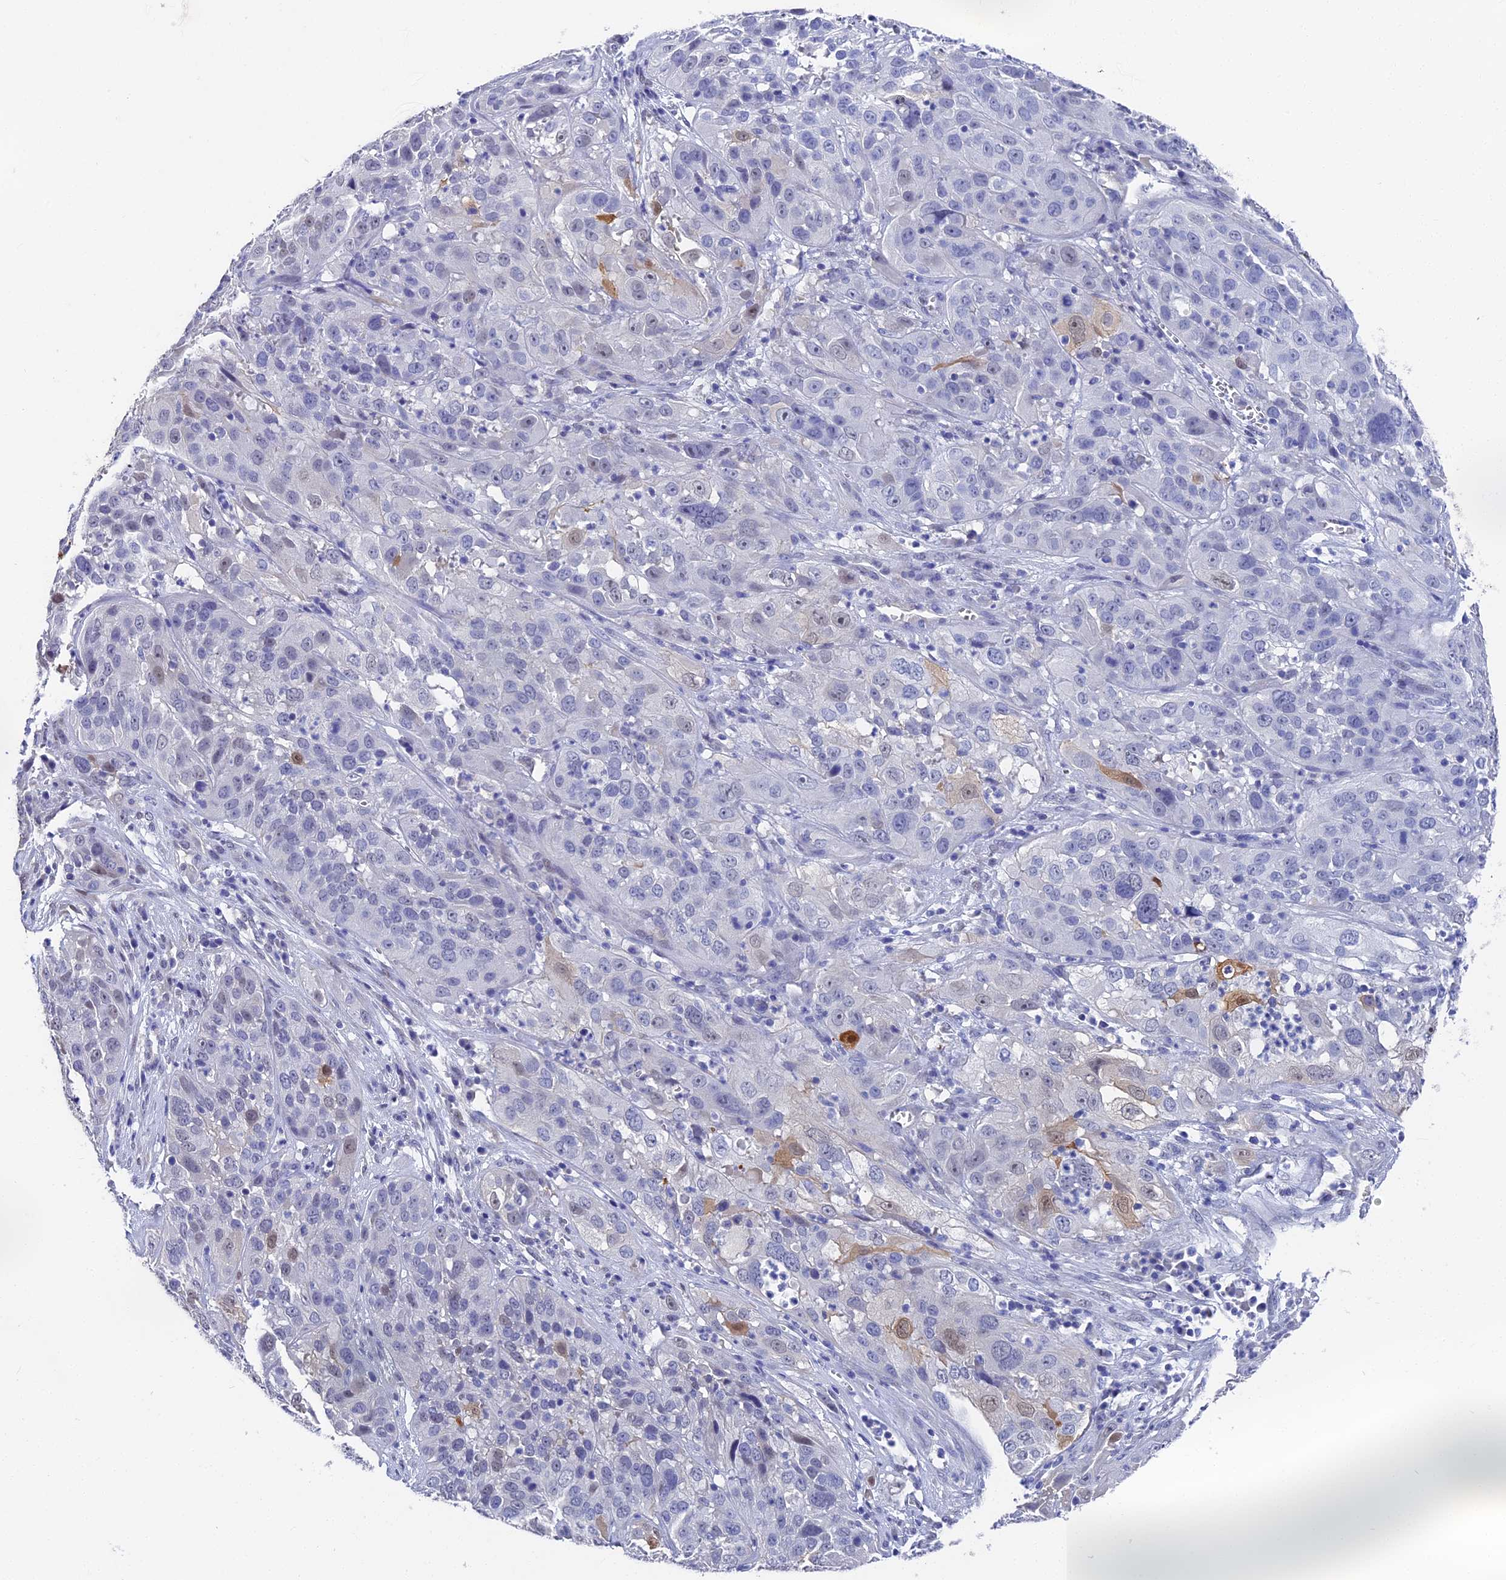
{"staining": {"intensity": "negative", "quantity": "none", "location": "none"}, "tissue": "cervical cancer", "cell_type": "Tumor cells", "image_type": "cancer", "snomed": [{"axis": "morphology", "description": "Squamous cell carcinoma, NOS"}, {"axis": "topography", "description": "Cervix"}], "caption": "DAB (3,3'-diaminobenzidine) immunohistochemical staining of squamous cell carcinoma (cervical) demonstrates no significant expression in tumor cells. (IHC, brightfield microscopy, high magnification).", "gene": "VPS33B", "patient": {"sex": "female", "age": 32}}